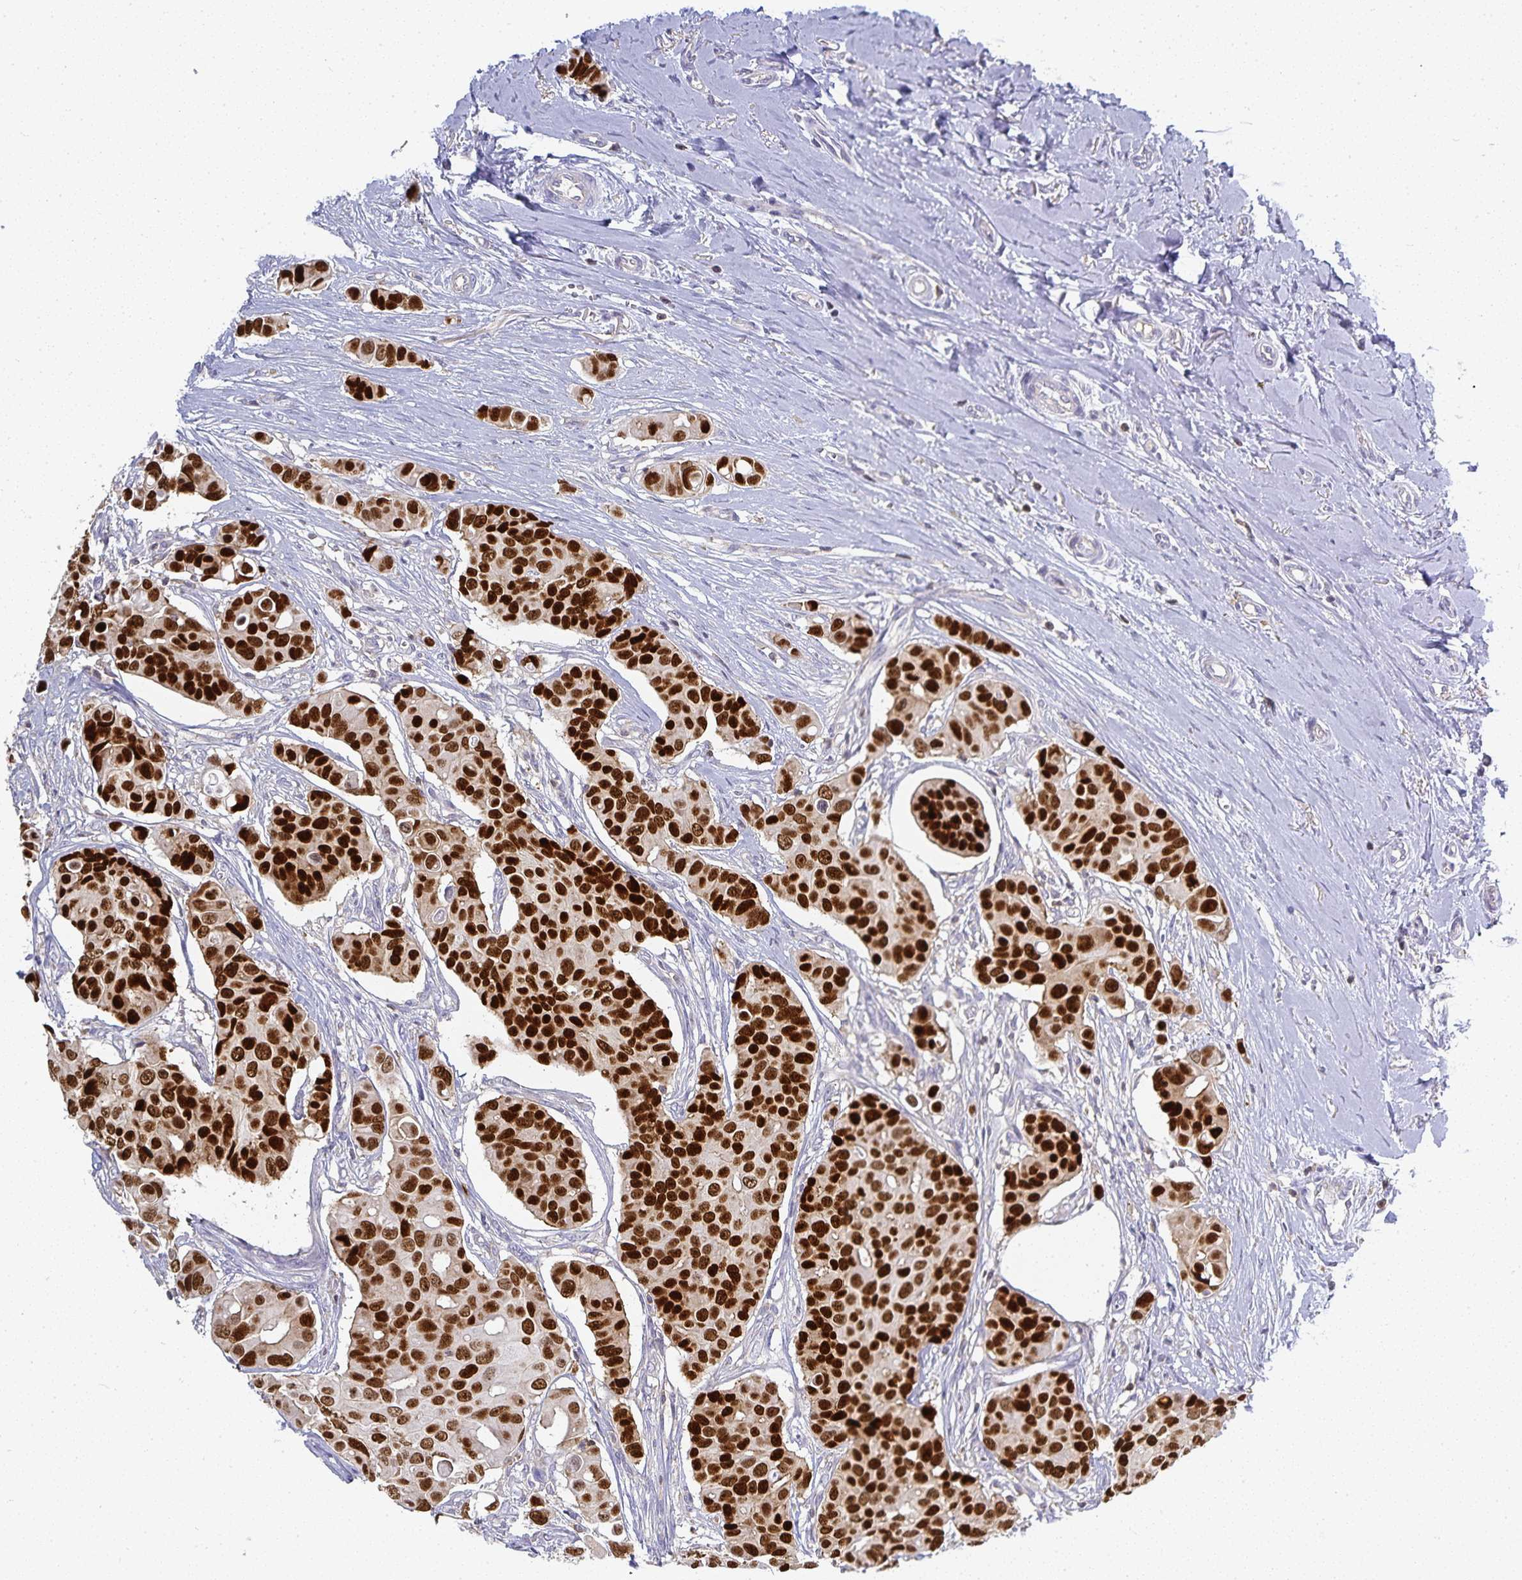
{"staining": {"intensity": "strong", "quantity": ">75%", "location": "nuclear"}, "tissue": "breast cancer", "cell_type": "Tumor cells", "image_type": "cancer", "snomed": [{"axis": "morphology", "description": "Normal tissue, NOS"}, {"axis": "morphology", "description": "Duct carcinoma"}, {"axis": "topography", "description": "Skin"}, {"axis": "topography", "description": "Breast"}], "caption": "Tumor cells demonstrate strong nuclear staining in approximately >75% of cells in breast cancer. The staining was performed using DAB, with brown indicating positive protein expression. Nuclei are stained blue with hematoxylin.", "gene": "GATA3", "patient": {"sex": "female", "age": 54}}